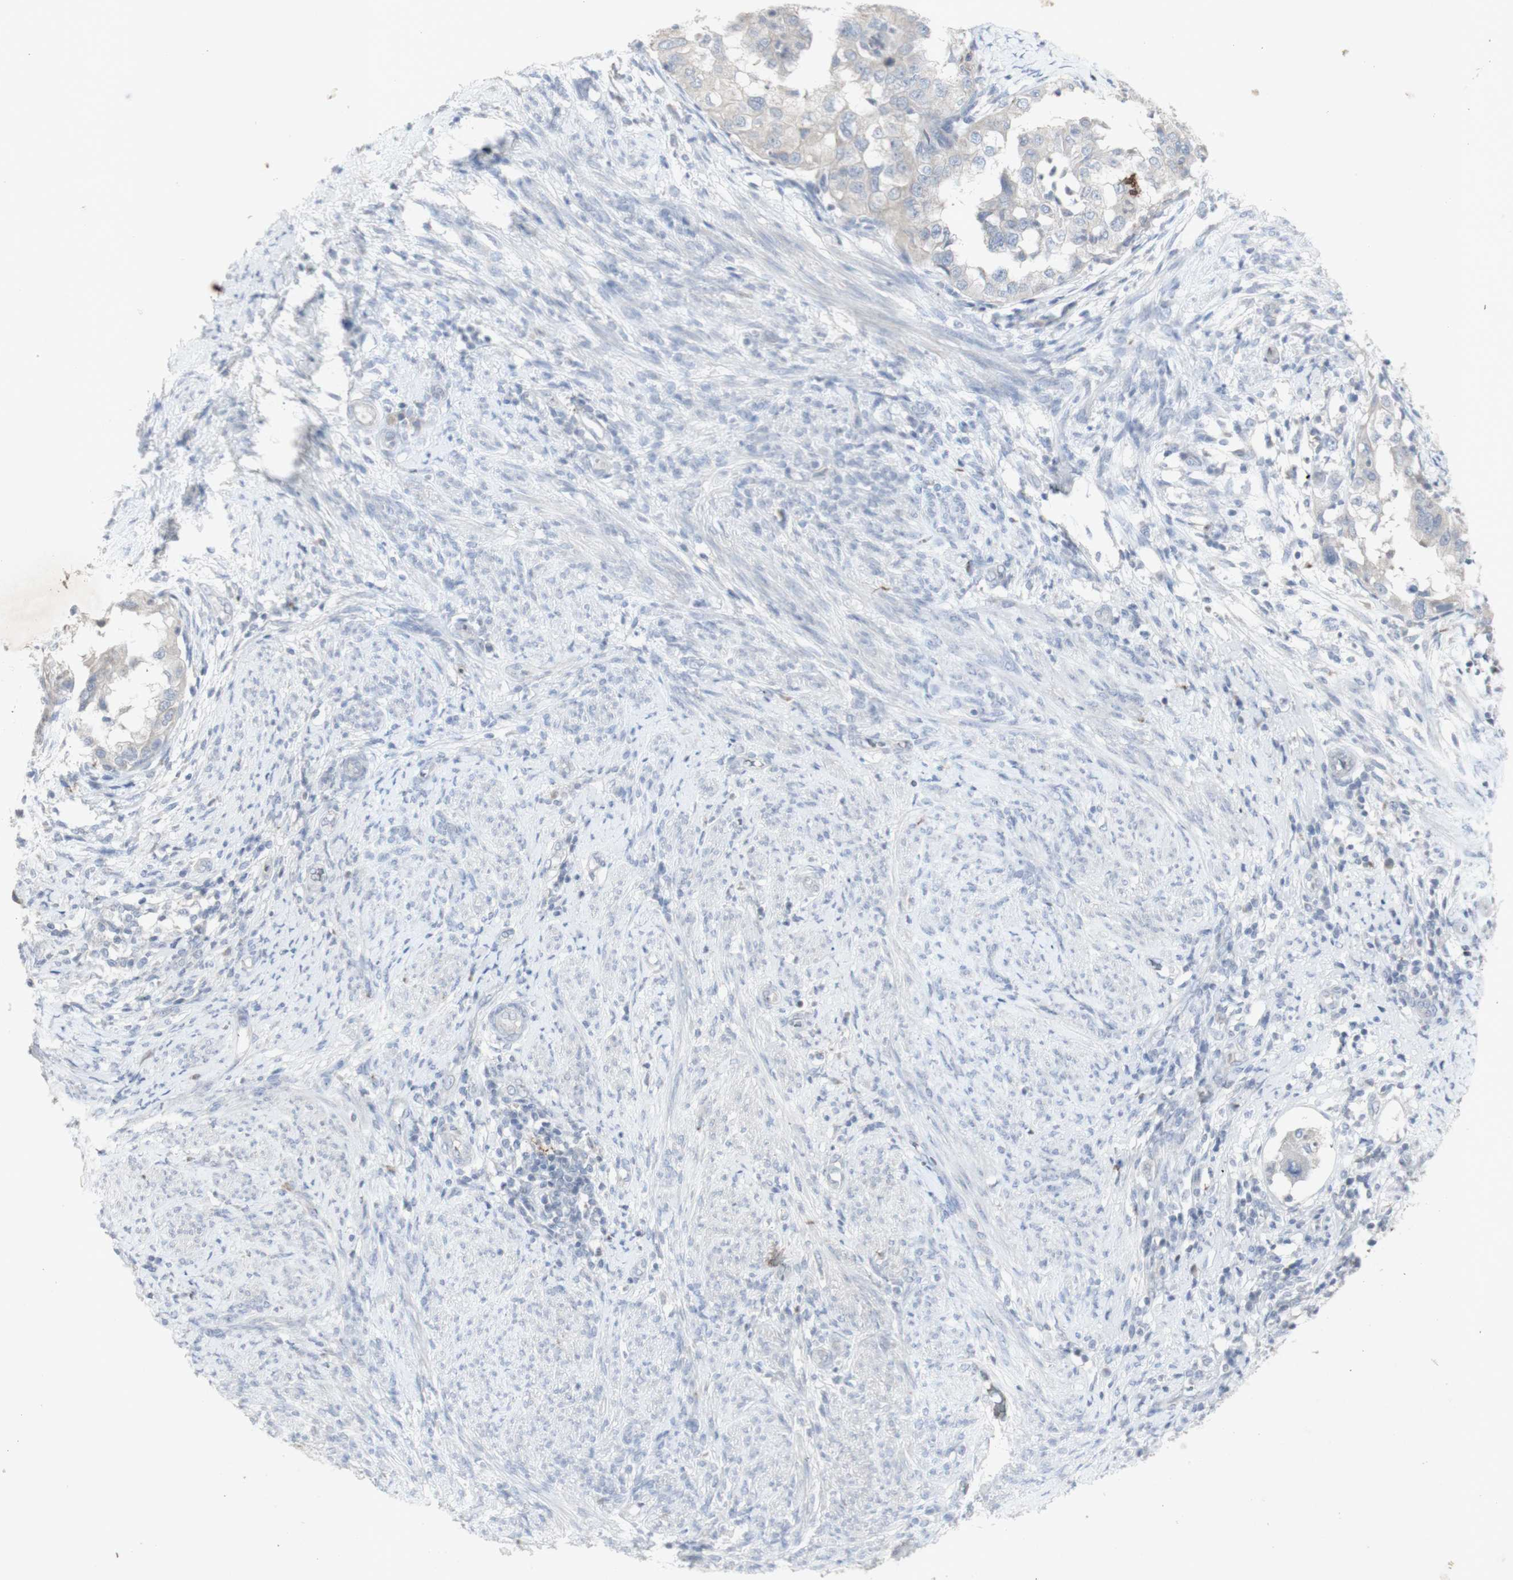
{"staining": {"intensity": "weak", "quantity": ">75%", "location": "cytoplasmic/membranous"}, "tissue": "endometrial cancer", "cell_type": "Tumor cells", "image_type": "cancer", "snomed": [{"axis": "morphology", "description": "Adenocarcinoma, NOS"}, {"axis": "topography", "description": "Endometrium"}], "caption": "Protein analysis of endometrial cancer (adenocarcinoma) tissue demonstrates weak cytoplasmic/membranous positivity in about >75% of tumor cells. The protein of interest is stained brown, and the nuclei are stained in blue (DAB IHC with brightfield microscopy, high magnification).", "gene": "INS", "patient": {"sex": "female", "age": 85}}